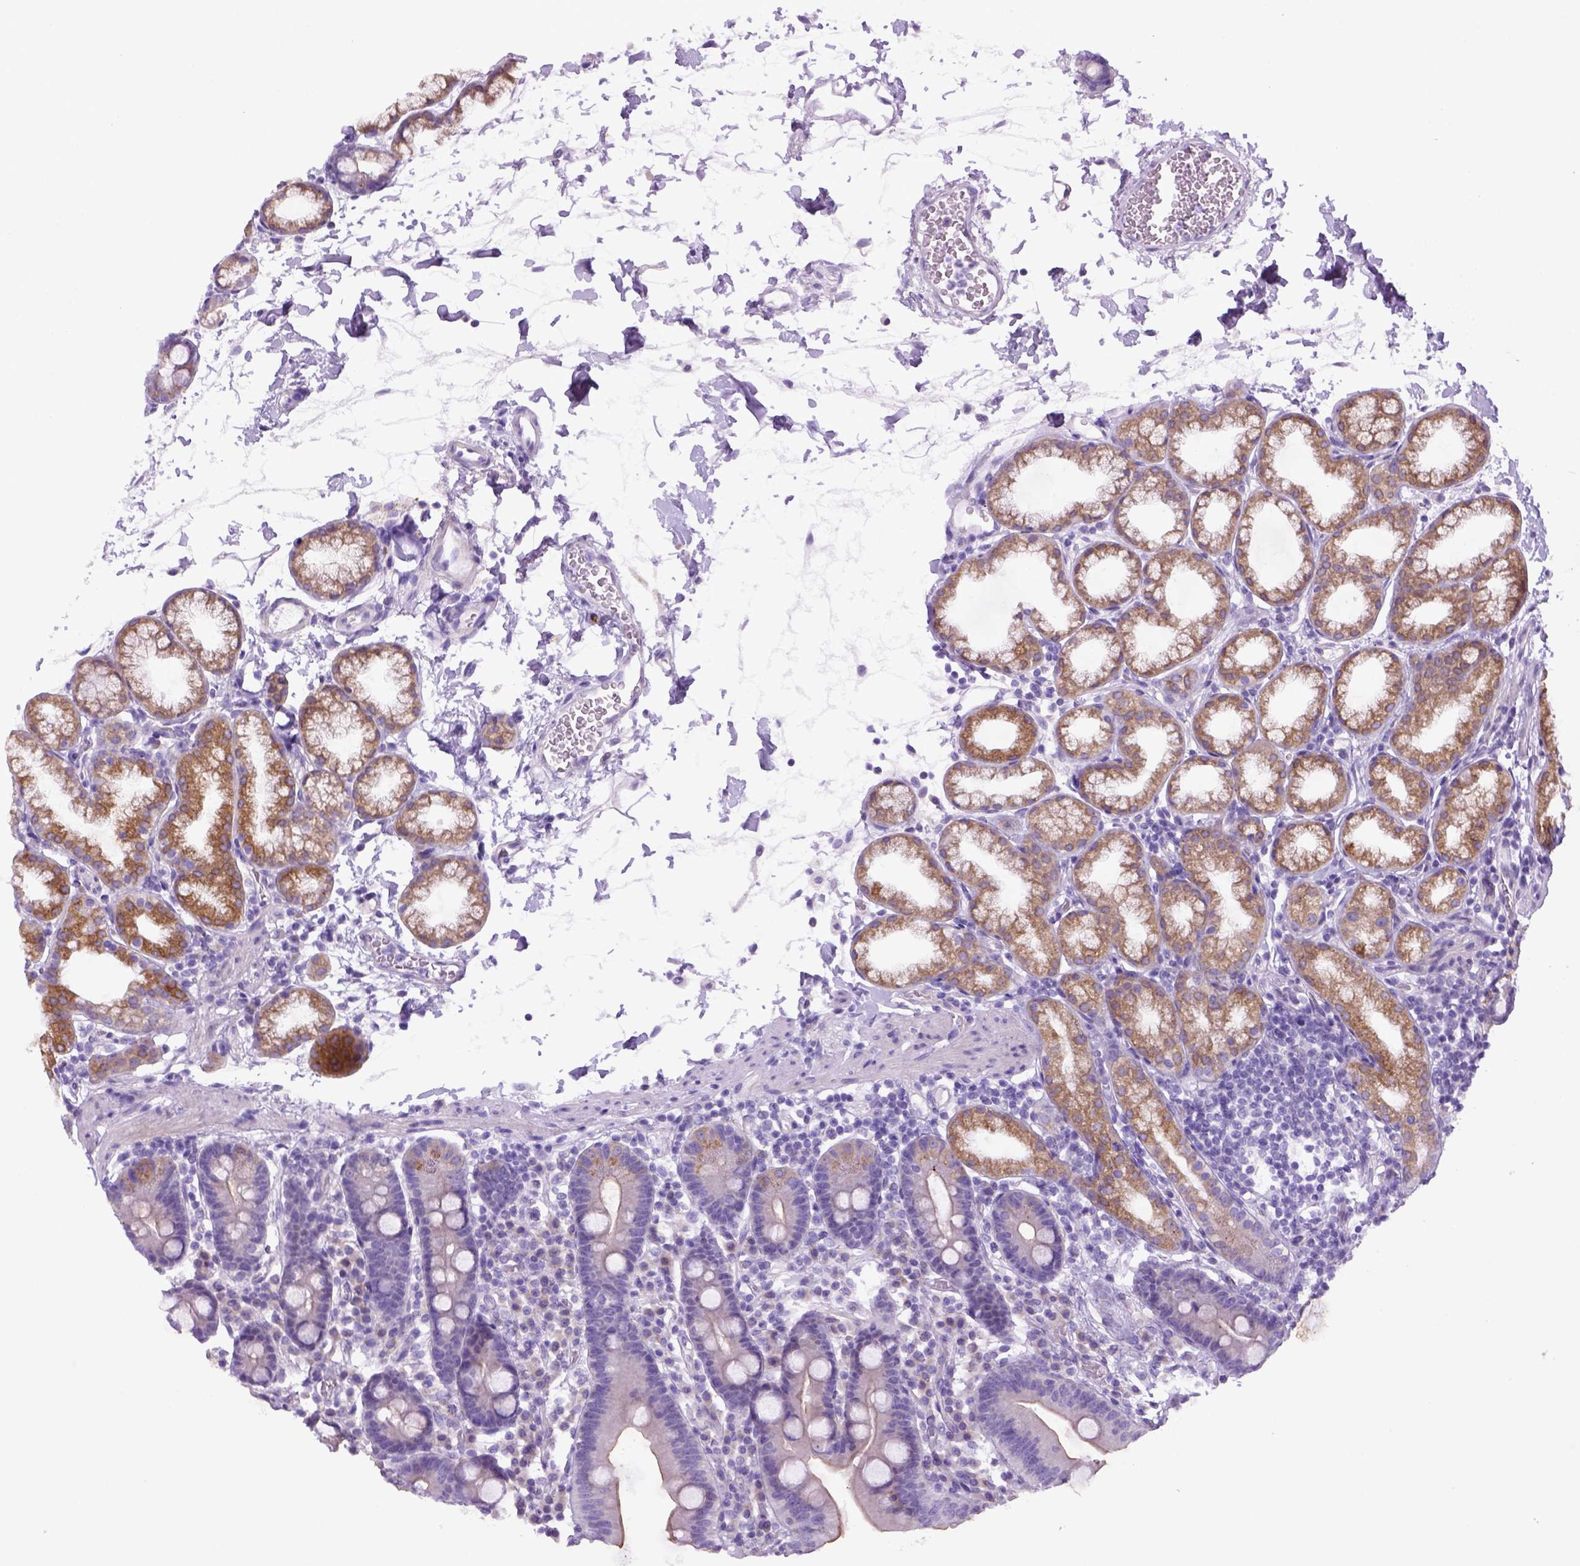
{"staining": {"intensity": "moderate", "quantity": "25%-75%", "location": "cytoplasmic/membranous"}, "tissue": "duodenum", "cell_type": "Glandular cells", "image_type": "normal", "snomed": [{"axis": "morphology", "description": "Normal tissue, NOS"}, {"axis": "topography", "description": "Pancreas"}, {"axis": "topography", "description": "Duodenum"}], "caption": "Immunohistochemistry (IHC) (DAB) staining of normal duodenum displays moderate cytoplasmic/membranous protein expression in about 25%-75% of glandular cells. (IHC, brightfield microscopy, high magnification).", "gene": "DNAH11", "patient": {"sex": "male", "age": 59}}